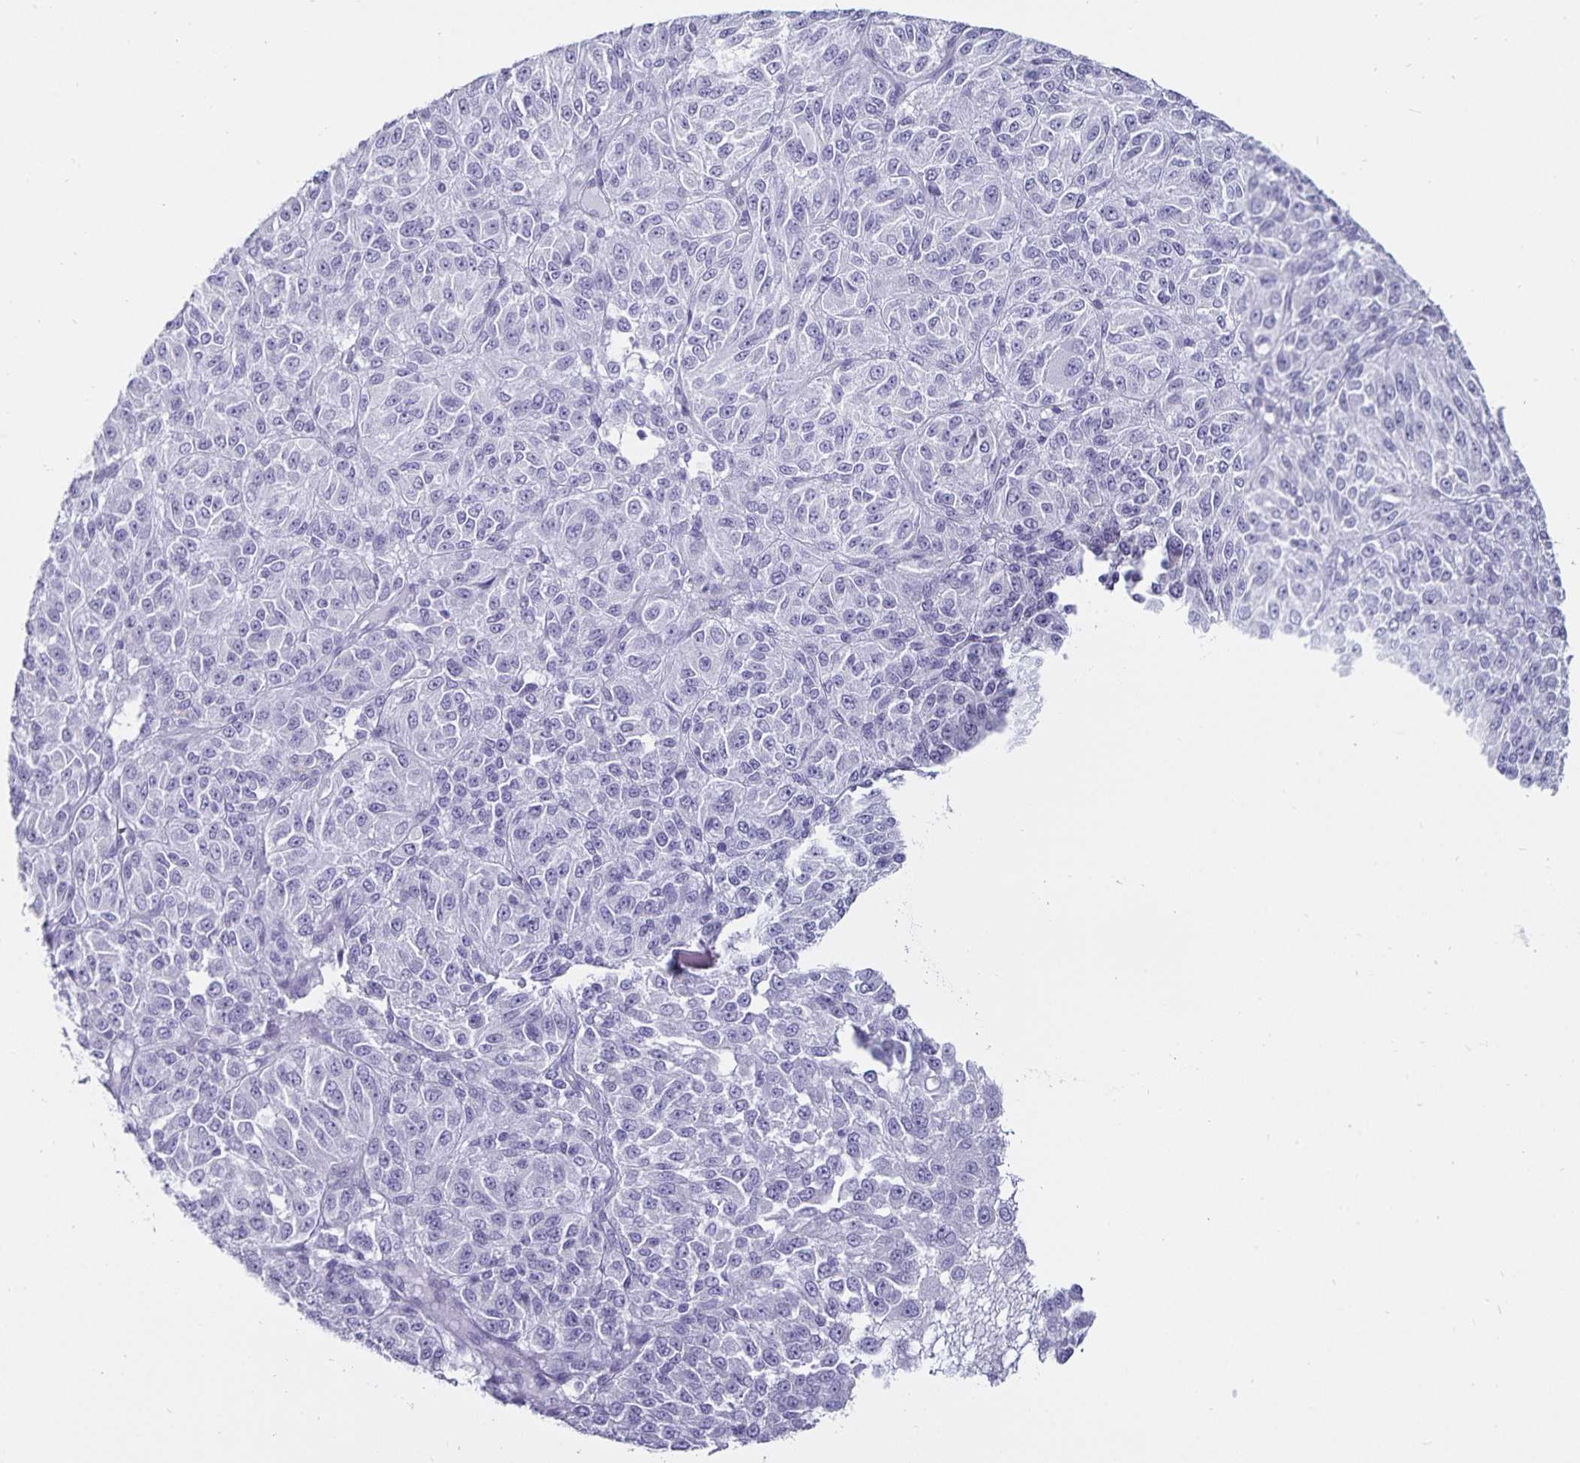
{"staining": {"intensity": "negative", "quantity": "none", "location": "none"}, "tissue": "melanoma", "cell_type": "Tumor cells", "image_type": "cancer", "snomed": [{"axis": "morphology", "description": "Malignant melanoma, Metastatic site"}, {"axis": "topography", "description": "Brain"}], "caption": "This is an IHC photomicrograph of malignant melanoma (metastatic site). There is no positivity in tumor cells.", "gene": "DEFA6", "patient": {"sex": "female", "age": 56}}